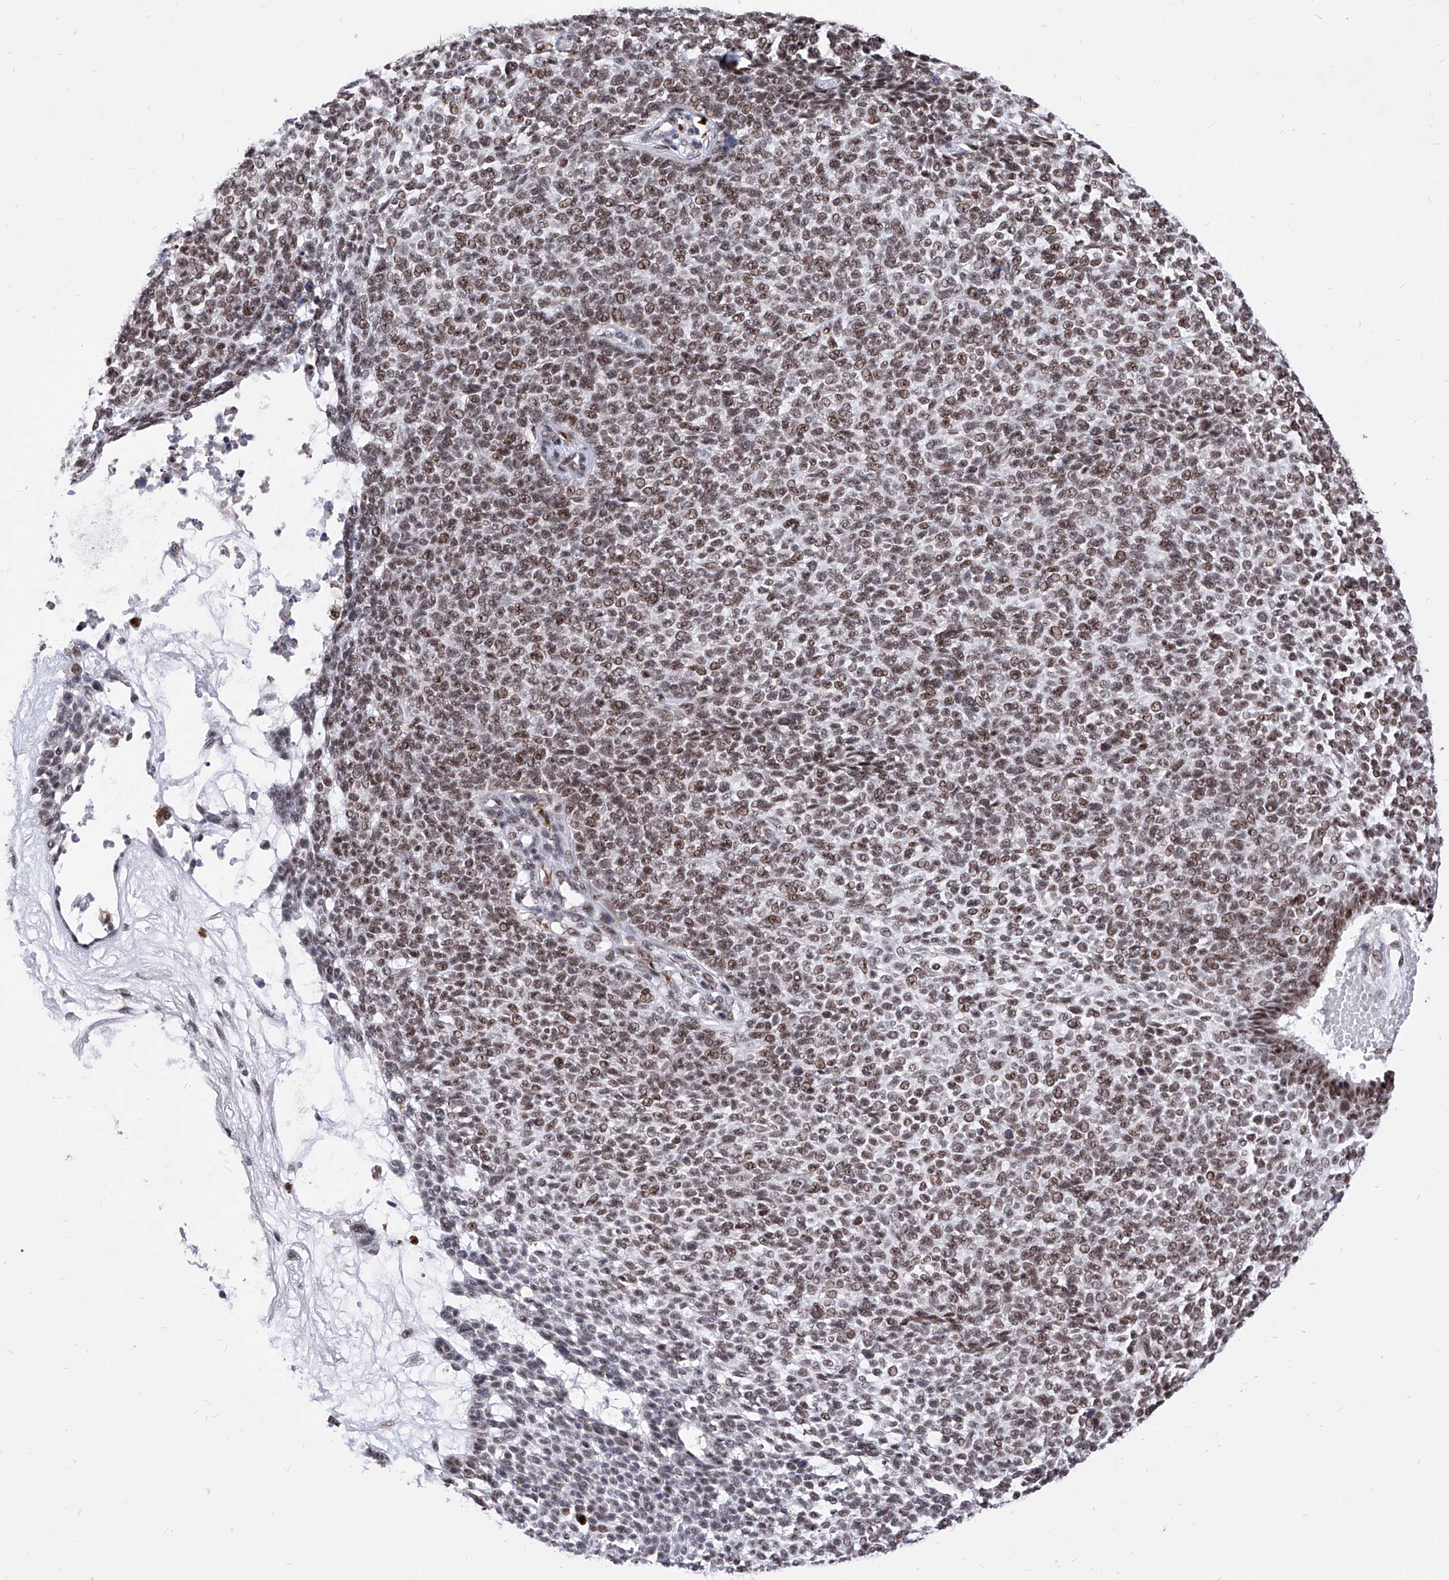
{"staining": {"intensity": "moderate", "quantity": ">75%", "location": "nuclear"}, "tissue": "skin cancer", "cell_type": "Tumor cells", "image_type": "cancer", "snomed": [{"axis": "morphology", "description": "Basal cell carcinoma"}, {"axis": "topography", "description": "Skin"}], "caption": "Immunohistochemical staining of human basal cell carcinoma (skin) displays medium levels of moderate nuclear staining in approximately >75% of tumor cells.", "gene": "PHF5A", "patient": {"sex": "female", "age": 84}}